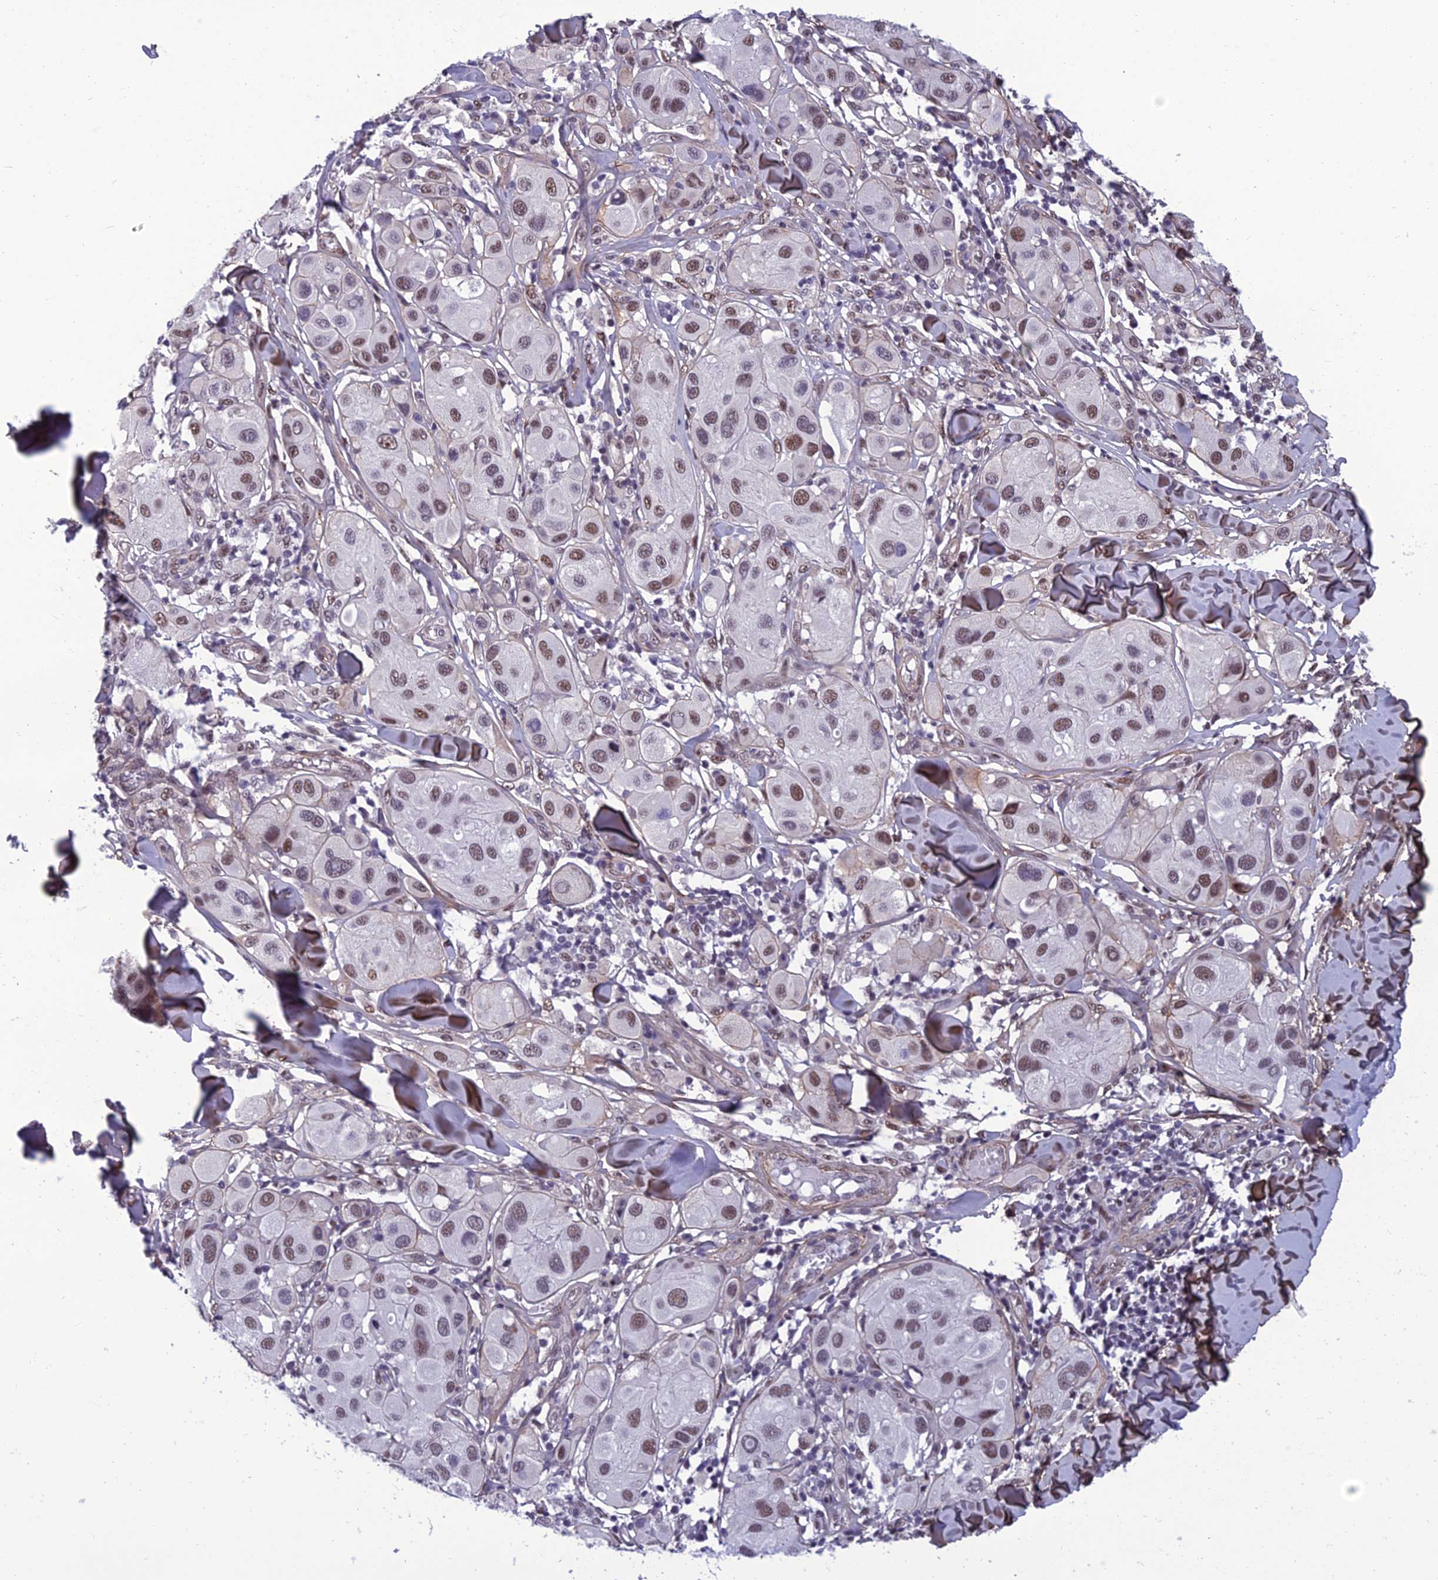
{"staining": {"intensity": "moderate", "quantity": ">75%", "location": "nuclear"}, "tissue": "melanoma", "cell_type": "Tumor cells", "image_type": "cancer", "snomed": [{"axis": "morphology", "description": "Malignant melanoma, Metastatic site"}, {"axis": "topography", "description": "Skin"}], "caption": "This is an image of IHC staining of malignant melanoma (metastatic site), which shows moderate positivity in the nuclear of tumor cells.", "gene": "RSRC1", "patient": {"sex": "male", "age": 41}}